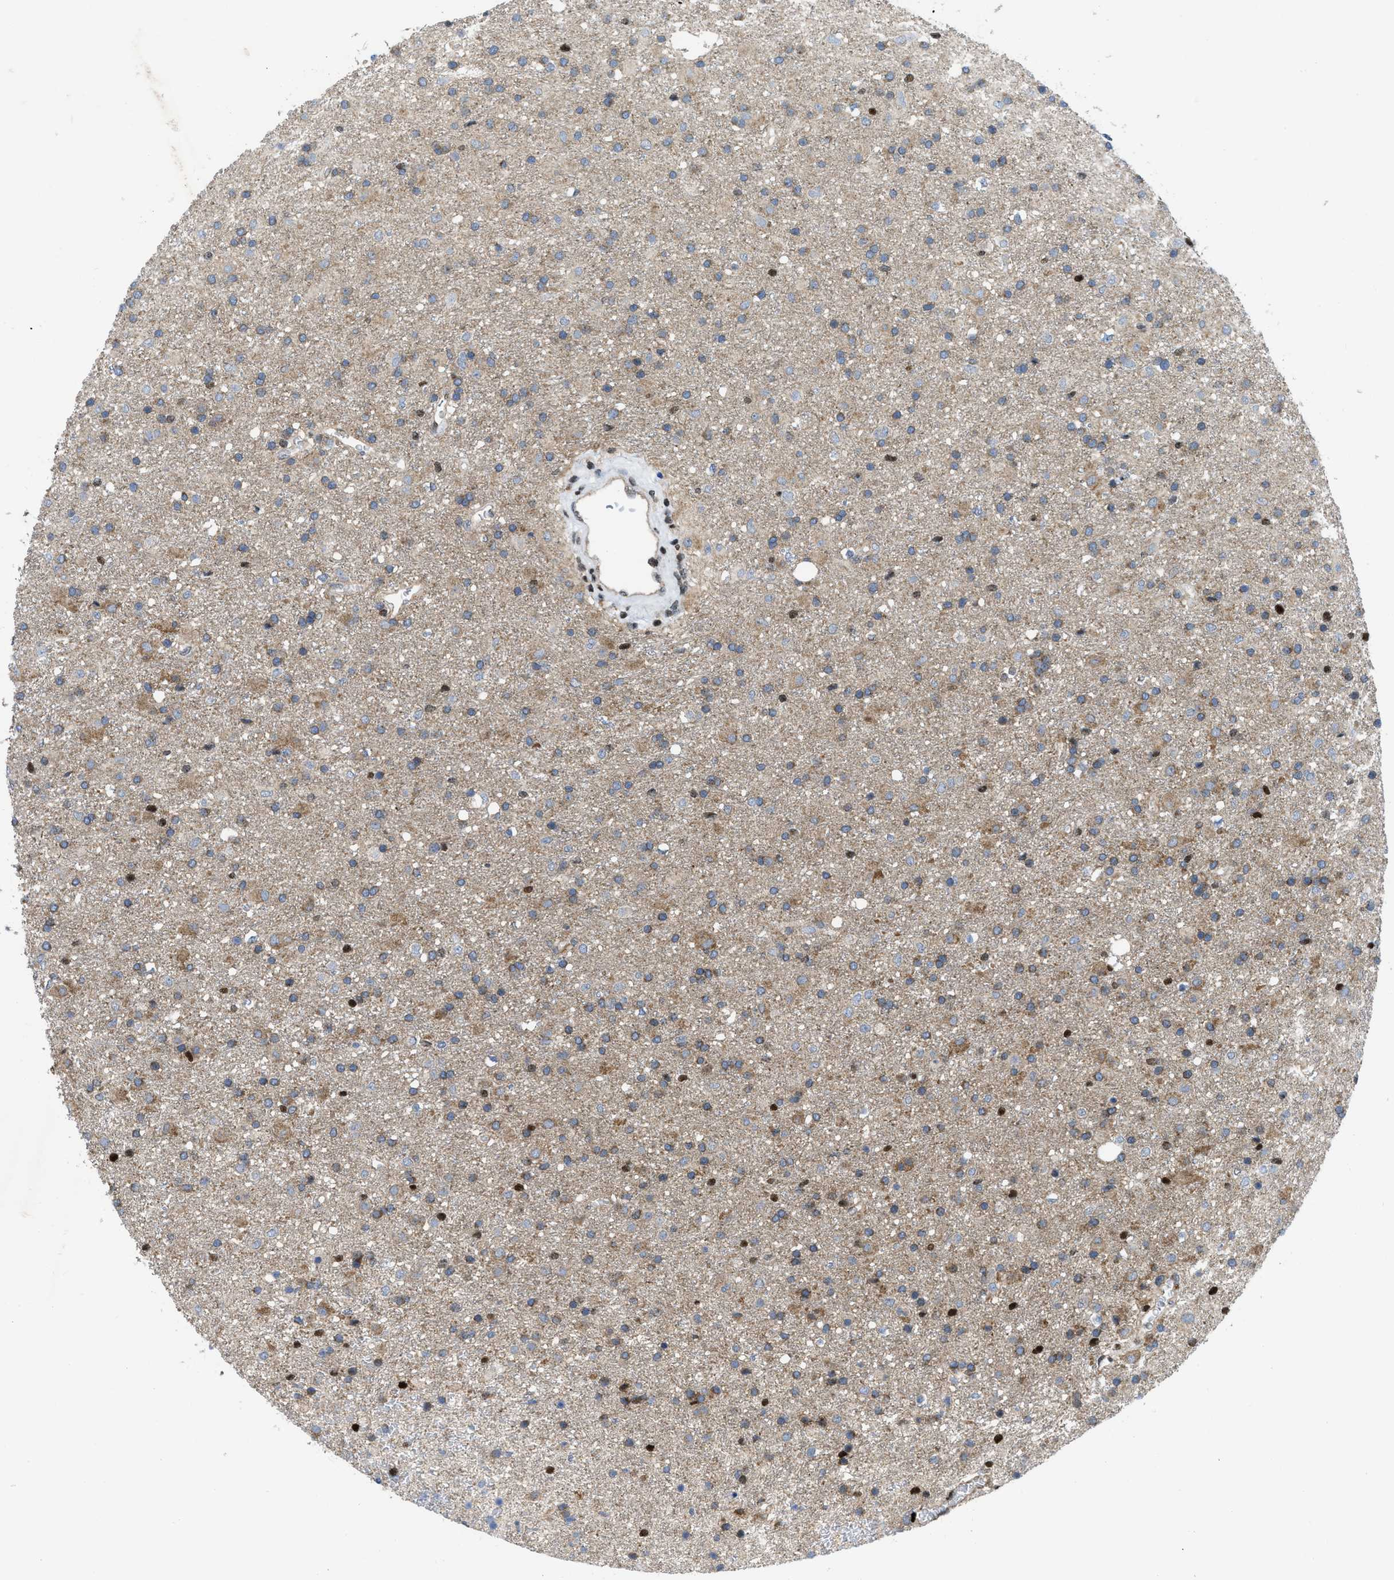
{"staining": {"intensity": "moderate", "quantity": ">75%", "location": "cytoplasmic/membranous,nuclear"}, "tissue": "glioma", "cell_type": "Tumor cells", "image_type": "cancer", "snomed": [{"axis": "morphology", "description": "Glioma, malignant, Low grade"}, {"axis": "topography", "description": "Brain"}], "caption": "An immunohistochemistry (IHC) micrograph of neoplastic tissue is shown. Protein staining in brown labels moderate cytoplasmic/membranous and nuclear positivity in low-grade glioma (malignant) within tumor cells.", "gene": "PPP2CB", "patient": {"sex": "male", "age": 65}}